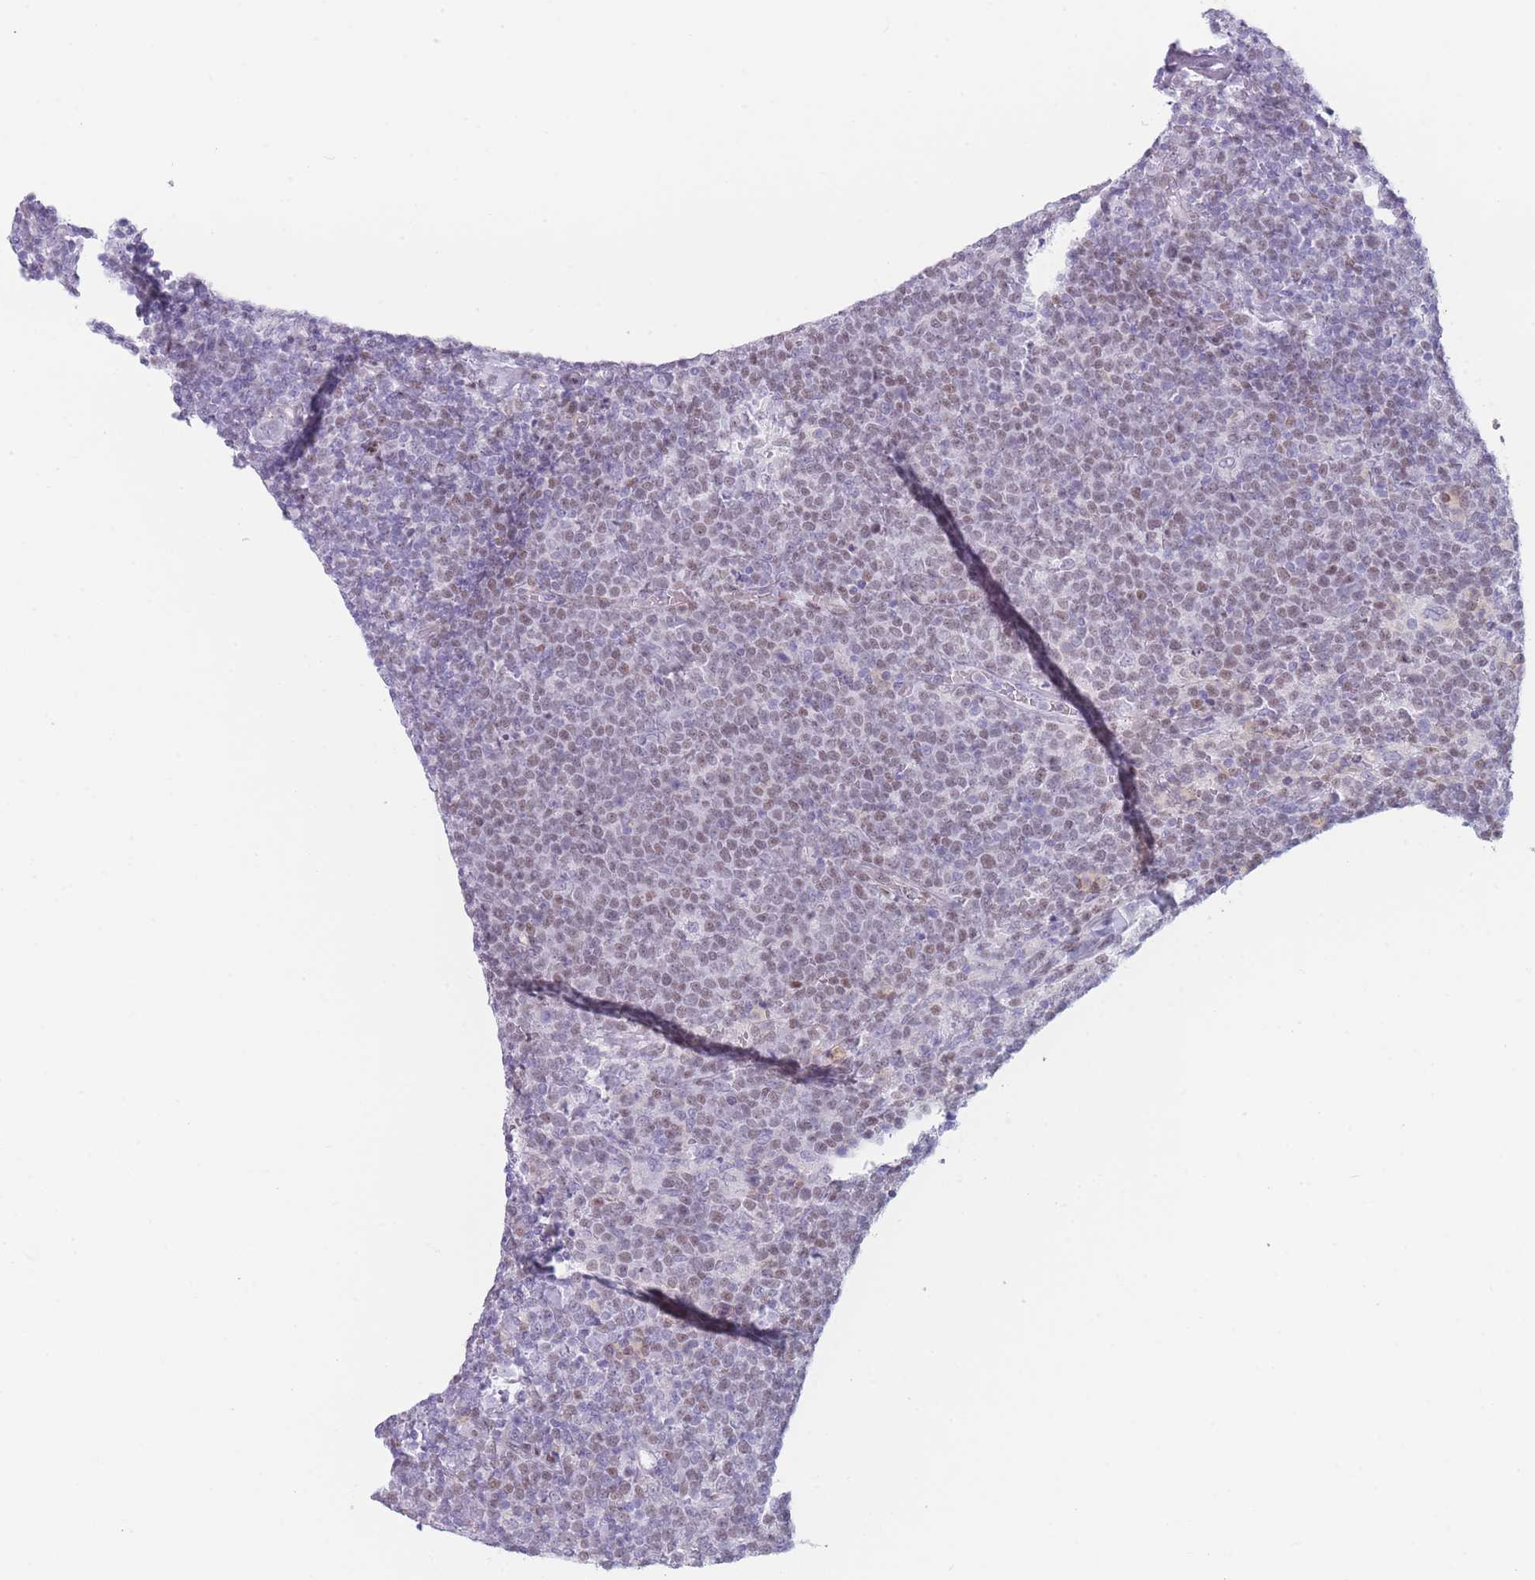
{"staining": {"intensity": "weak", "quantity": "25%-75%", "location": "nuclear"}, "tissue": "lymphoma", "cell_type": "Tumor cells", "image_type": "cancer", "snomed": [{"axis": "morphology", "description": "Malignant lymphoma, non-Hodgkin's type, High grade"}, {"axis": "topography", "description": "Lymph node"}], "caption": "This is an image of immunohistochemistry (IHC) staining of lymphoma, which shows weak staining in the nuclear of tumor cells.", "gene": "IFNA6", "patient": {"sex": "male", "age": 61}}